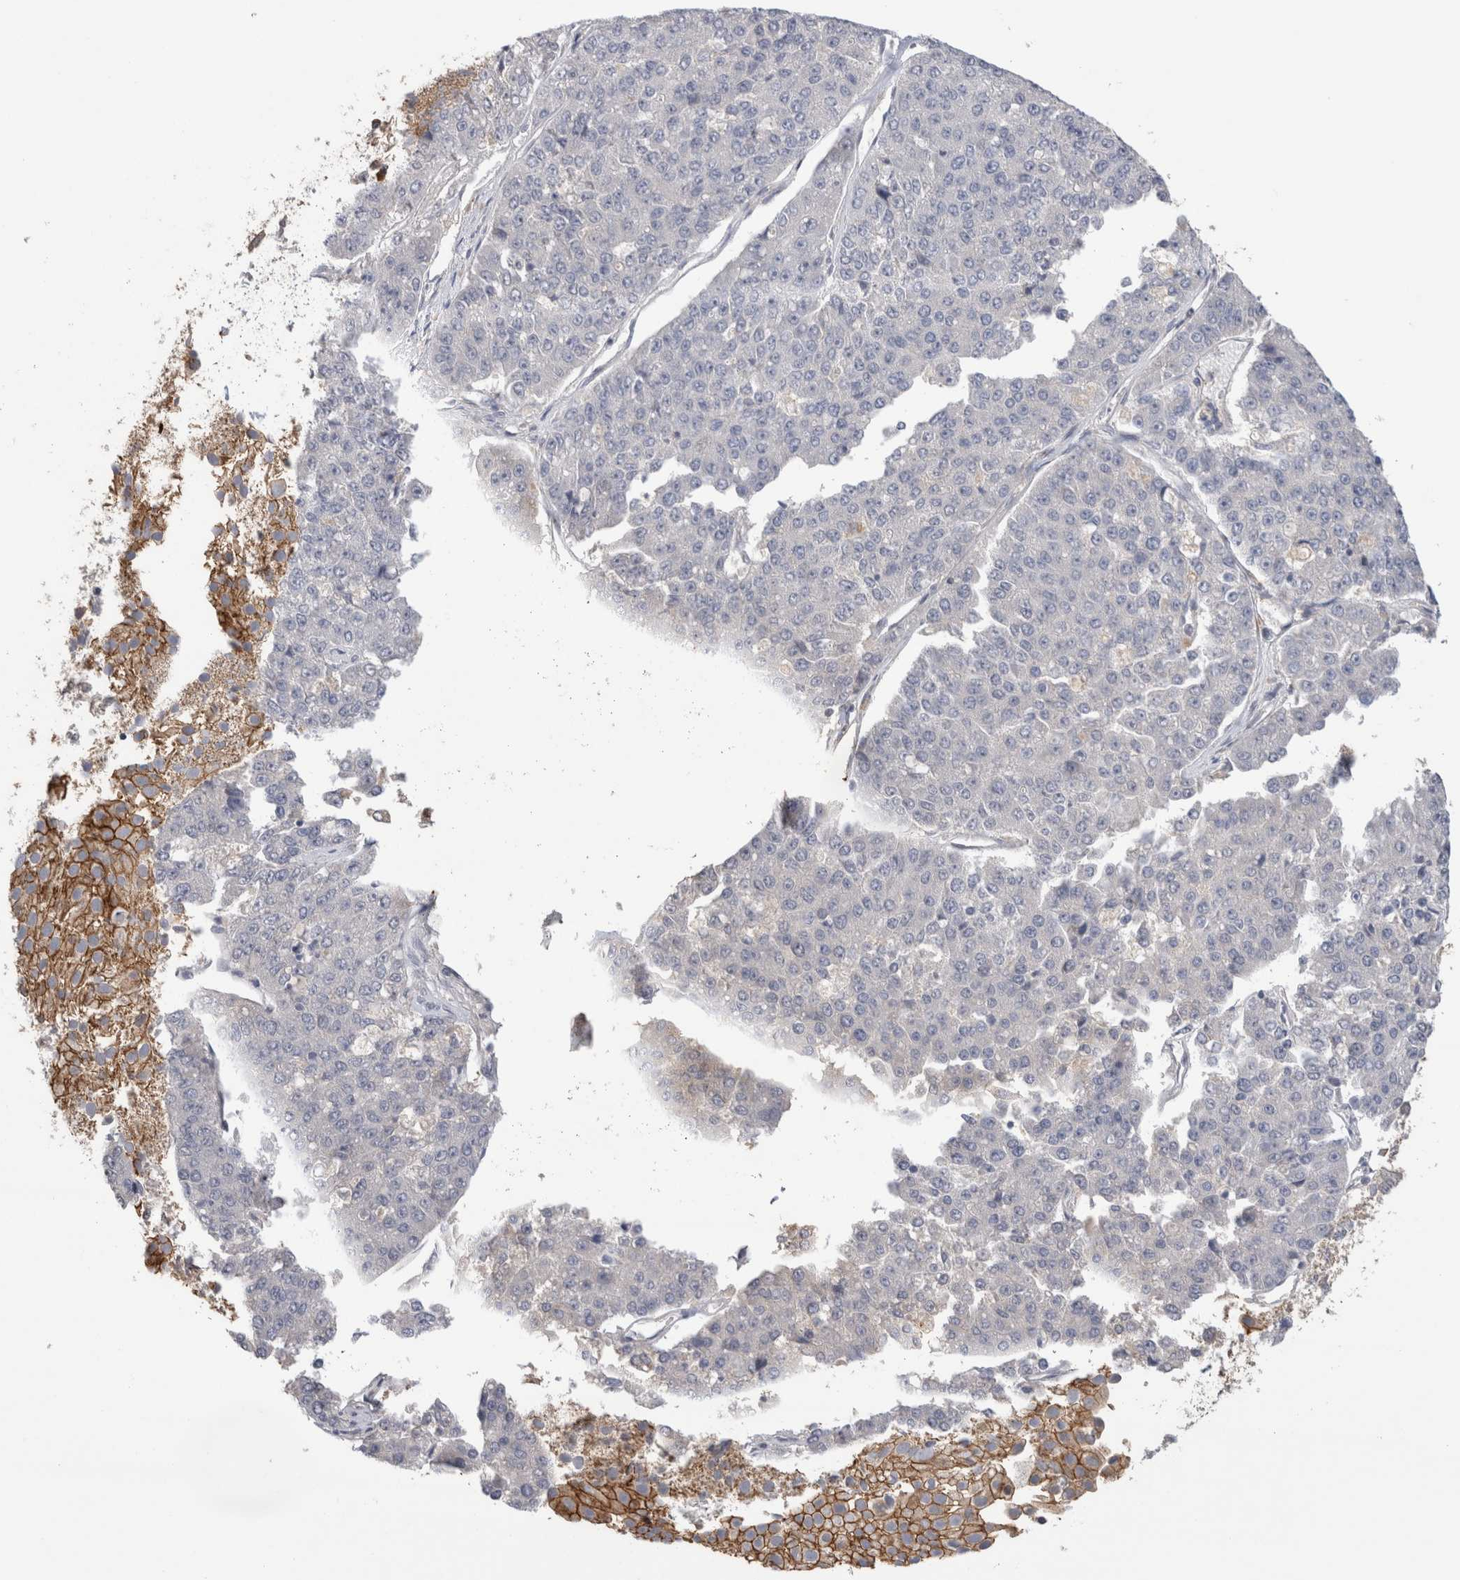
{"staining": {"intensity": "negative", "quantity": "none", "location": "none"}, "tissue": "pancreatic cancer", "cell_type": "Tumor cells", "image_type": "cancer", "snomed": [{"axis": "morphology", "description": "Adenocarcinoma, NOS"}, {"axis": "topography", "description": "Pancreas"}], "caption": "Pancreatic cancer was stained to show a protein in brown. There is no significant positivity in tumor cells. Nuclei are stained in blue.", "gene": "PPP3CC", "patient": {"sex": "male", "age": 50}}